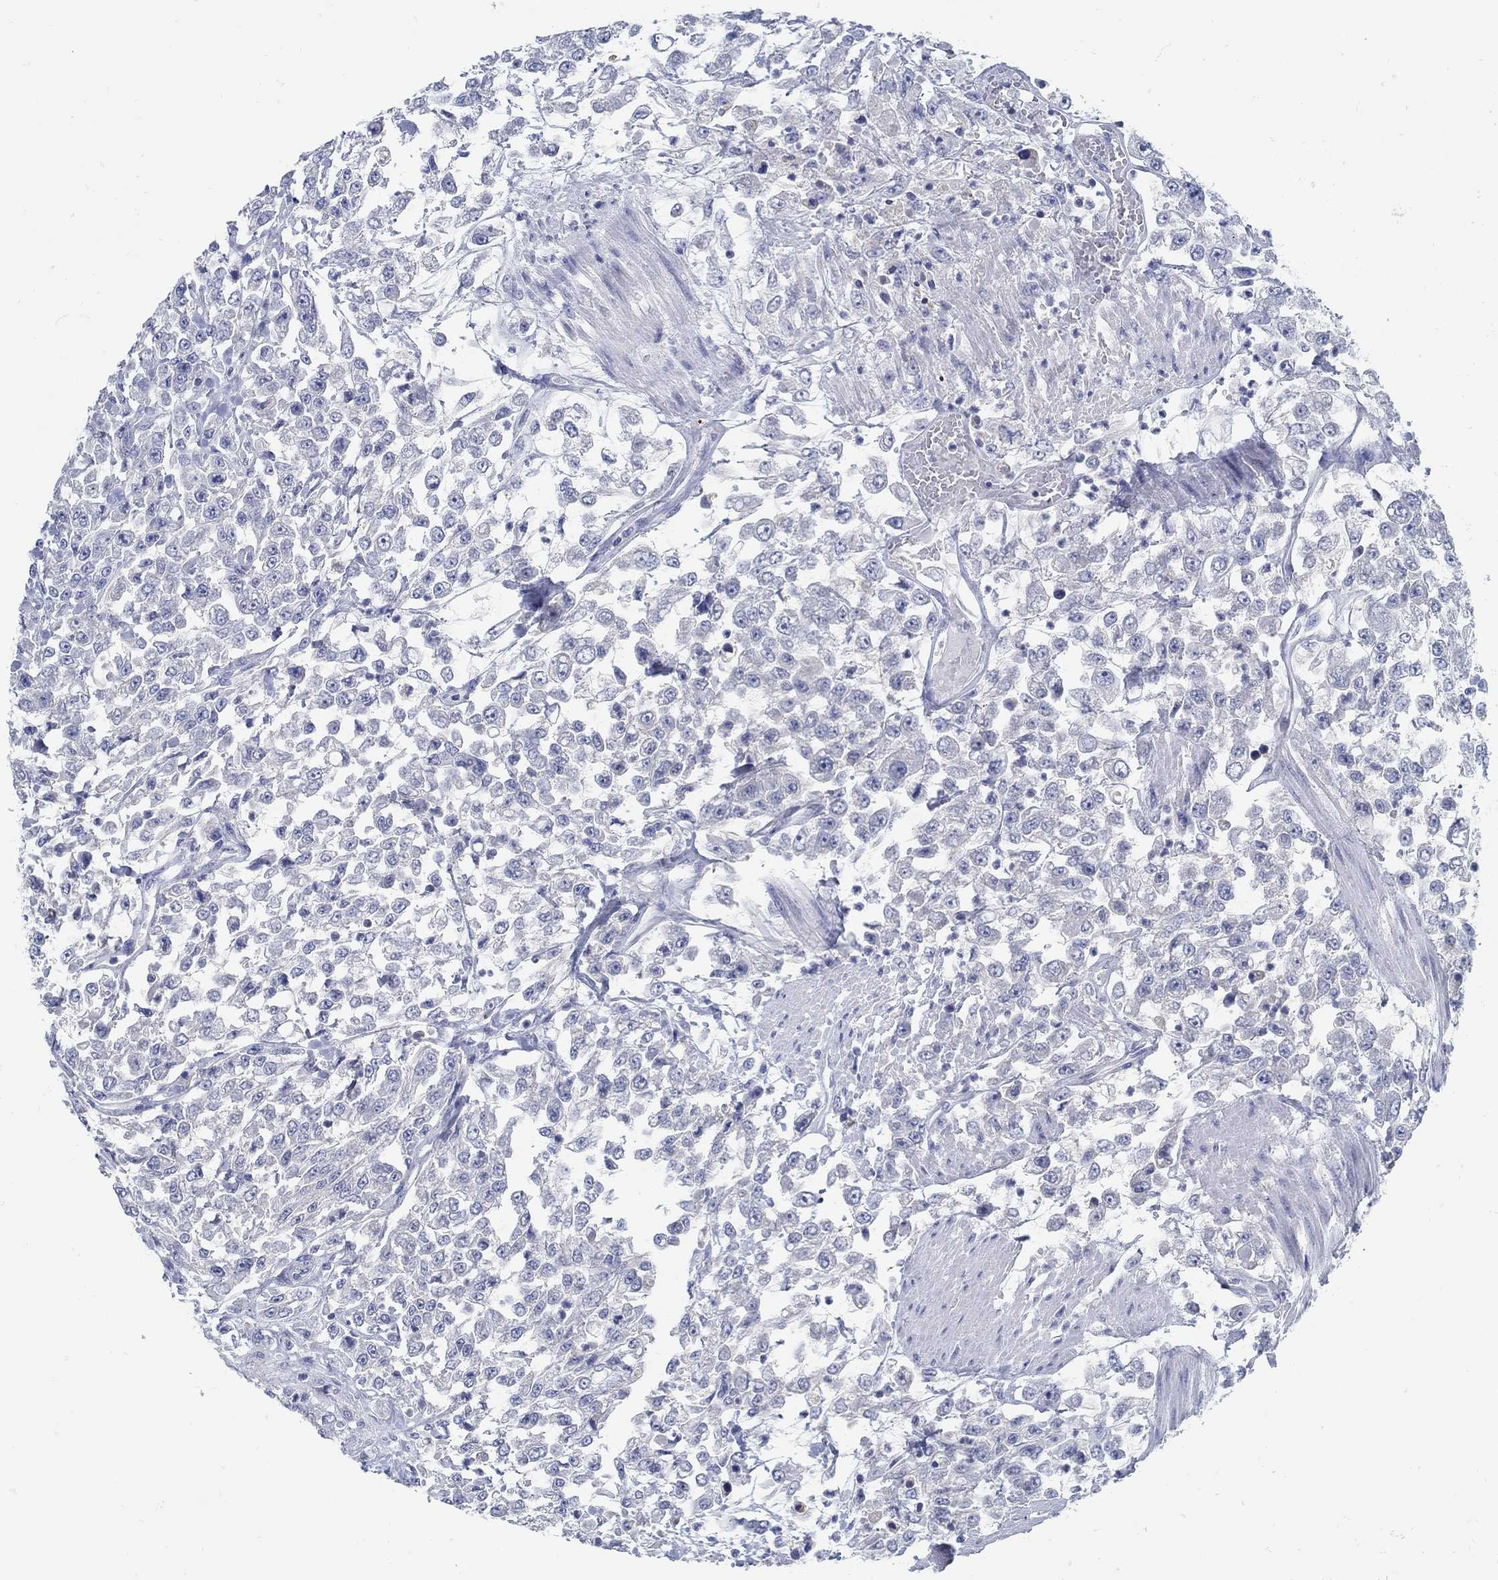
{"staining": {"intensity": "negative", "quantity": "none", "location": "none"}, "tissue": "urothelial cancer", "cell_type": "Tumor cells", "image_type": "cancer", "snomed": [{"axis": "morphology", "description": "Urothelial carcinoma, High grade"}, {"axis": "topography", "description": "Urinary bladder"}], "caption": "This is an immunohistochemistry (IHC) photomicrograph of urothelial cancer. There is no positivity in tumor cells.", "gene": "ZFAND4", "patient": {"sex": "male", "age": 46}}